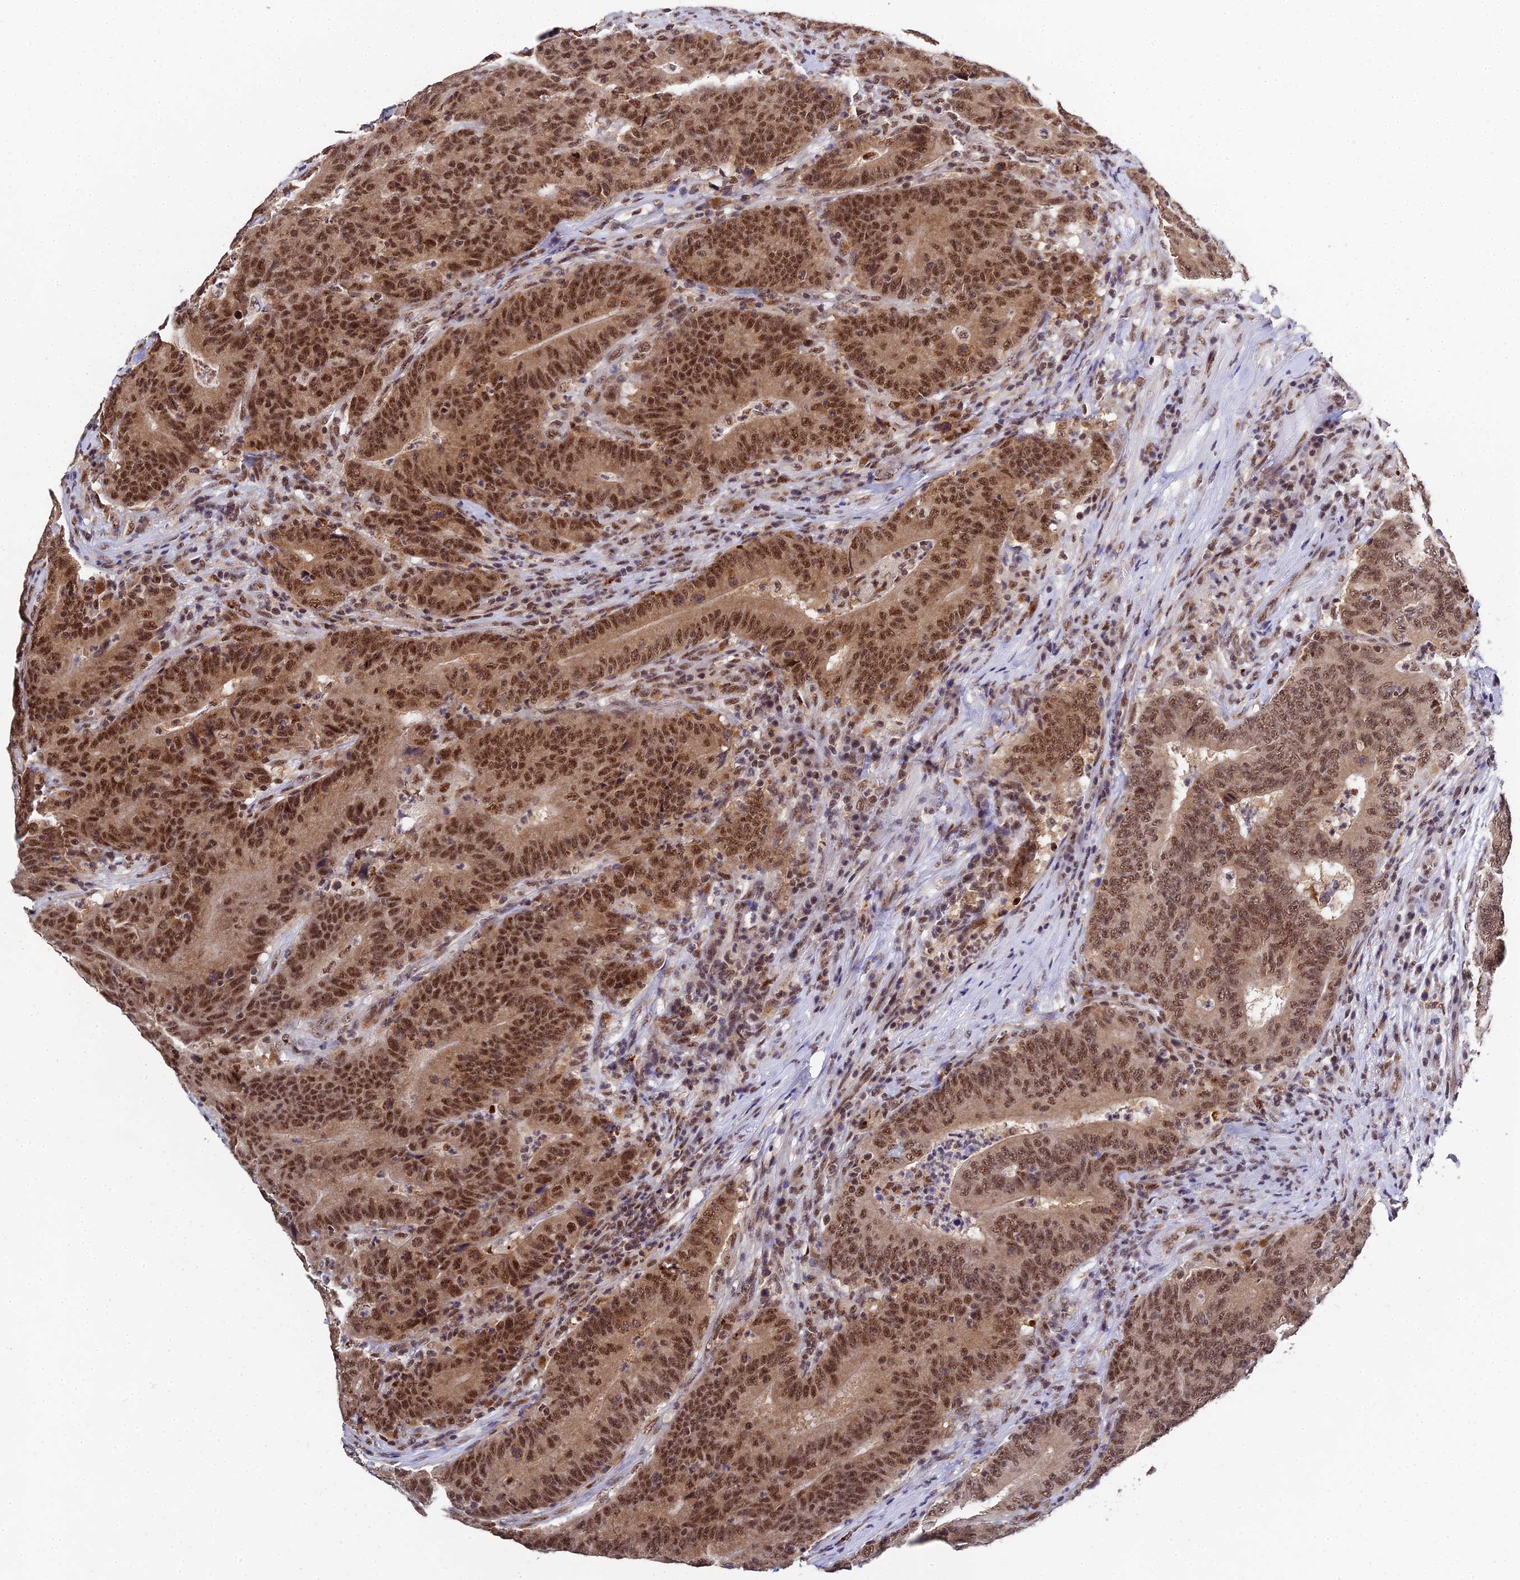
{"staining": {"intensity": "strong", "quantity": ">75%", "location": "cytoplasmic/membranous,nuclear"}, "tissue": "colorectal cancer", "cell_type": "Tumor cells", "image_type": "cancer", "snomed": [{"axis": "morphology", "description": "Normal tissue, NOS"}, {"axis": "morphology", "description": "Adenocarcinoma, NOS"}, {"axis": "topography", "description": "Colon"}], "caption": "Brown immunohistochemical staining in human colorectal cancer (adenocarcinoma) displays strong cytoplasmic/membranous and nuclear positivity in approximately >75% of tumor cells.", "gene": "MAGOHB", "patient": {"sex": "female", "age": 75}}